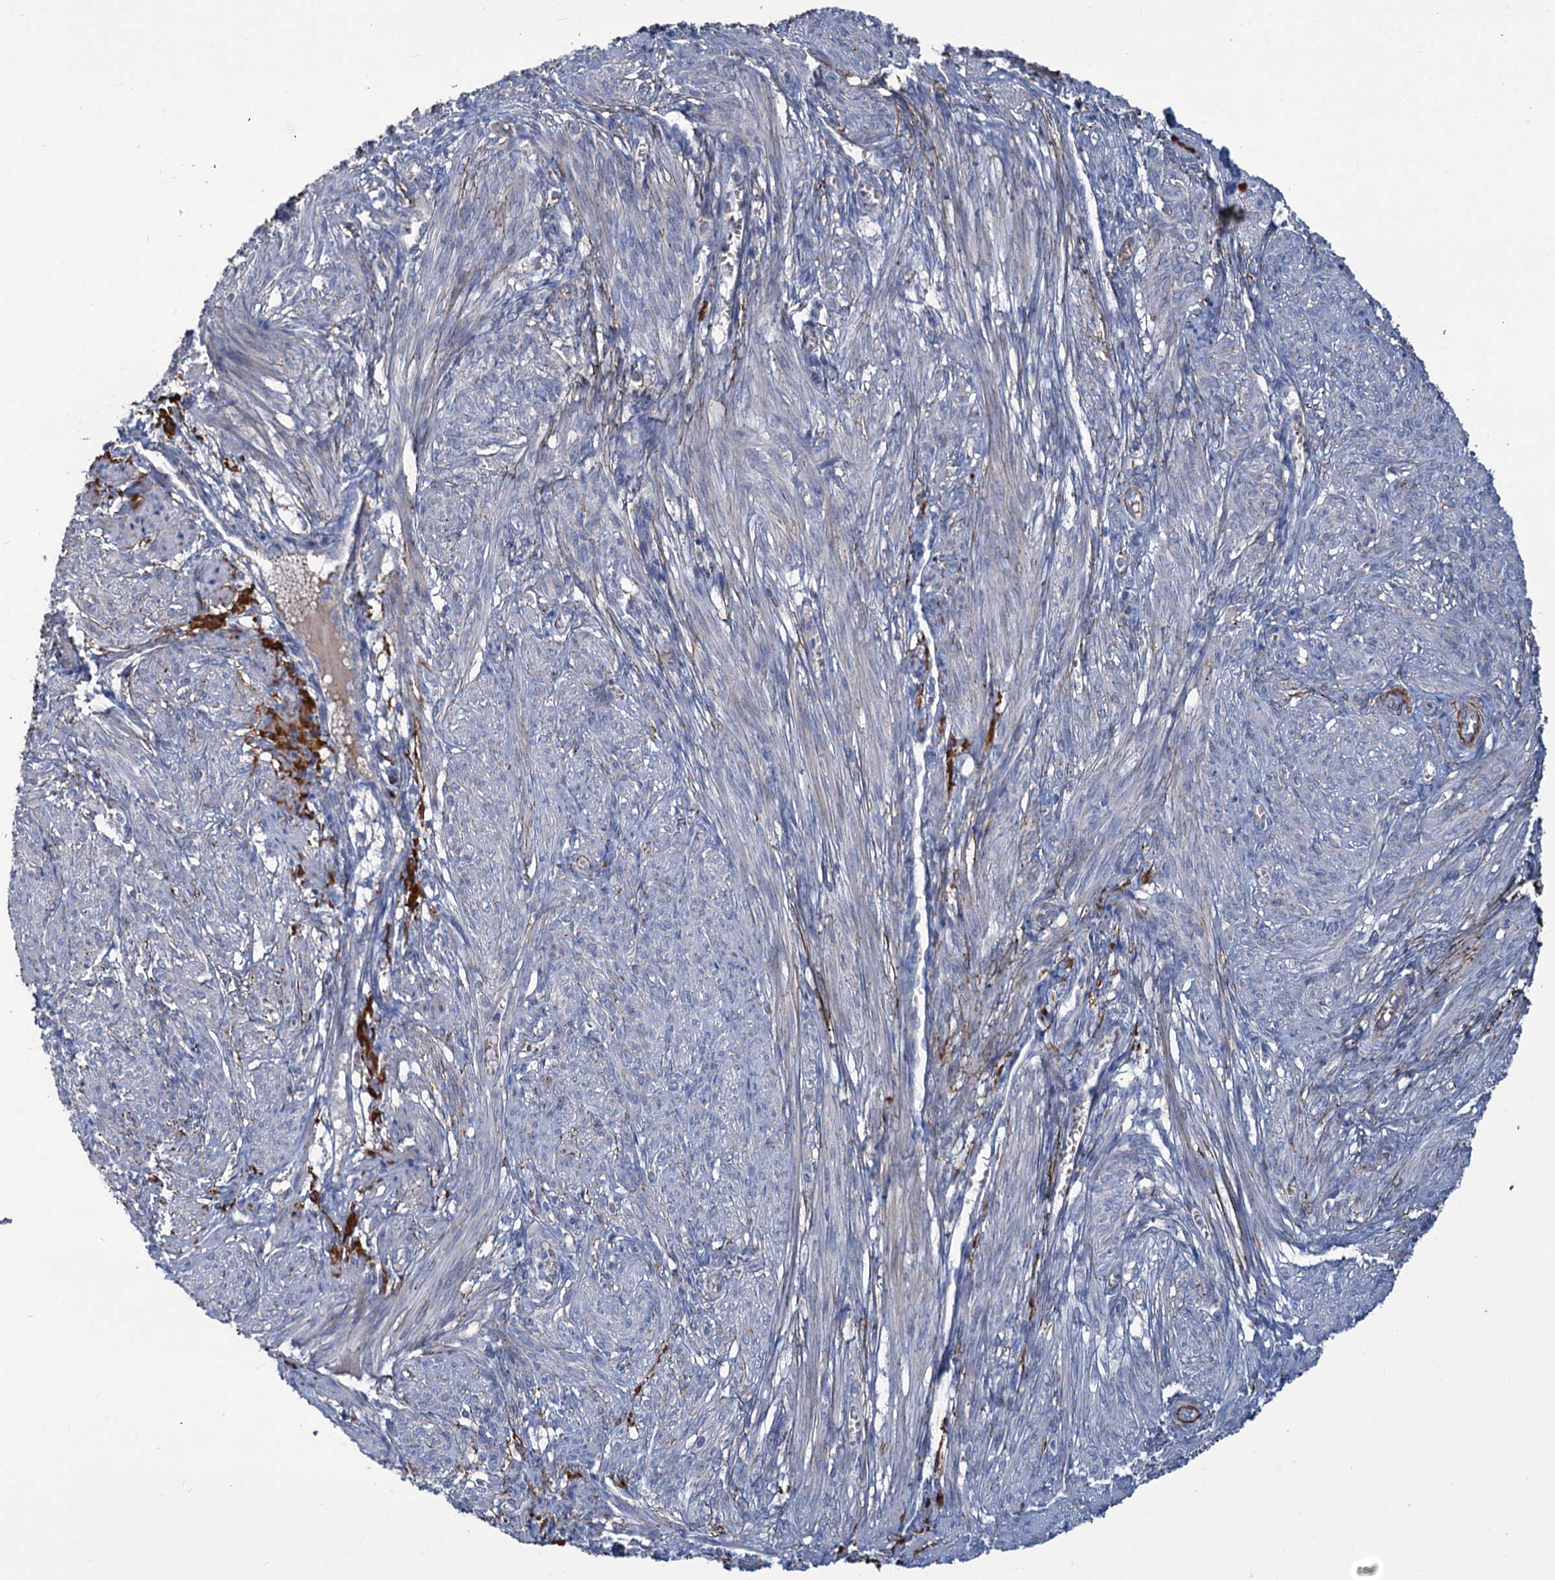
{"staining": {"intensity": "negative", "quantity": "none", "location": "none"}, "tissue": "smooth muscle", "cell_type": "Smooth muscle cells", "image_type": "normal", "snomed": [{"axis": "morphology", "description": "Normal tissue, NOS"}, {"axis": "topography", "description": "Smooth muscle"}], "caption": "Protein analysis of unremarkable smooth muscle displays no significant expression in smooth muscle cells.", "gene": "URAD", "patient": {"sex": "female", "age": 39}}